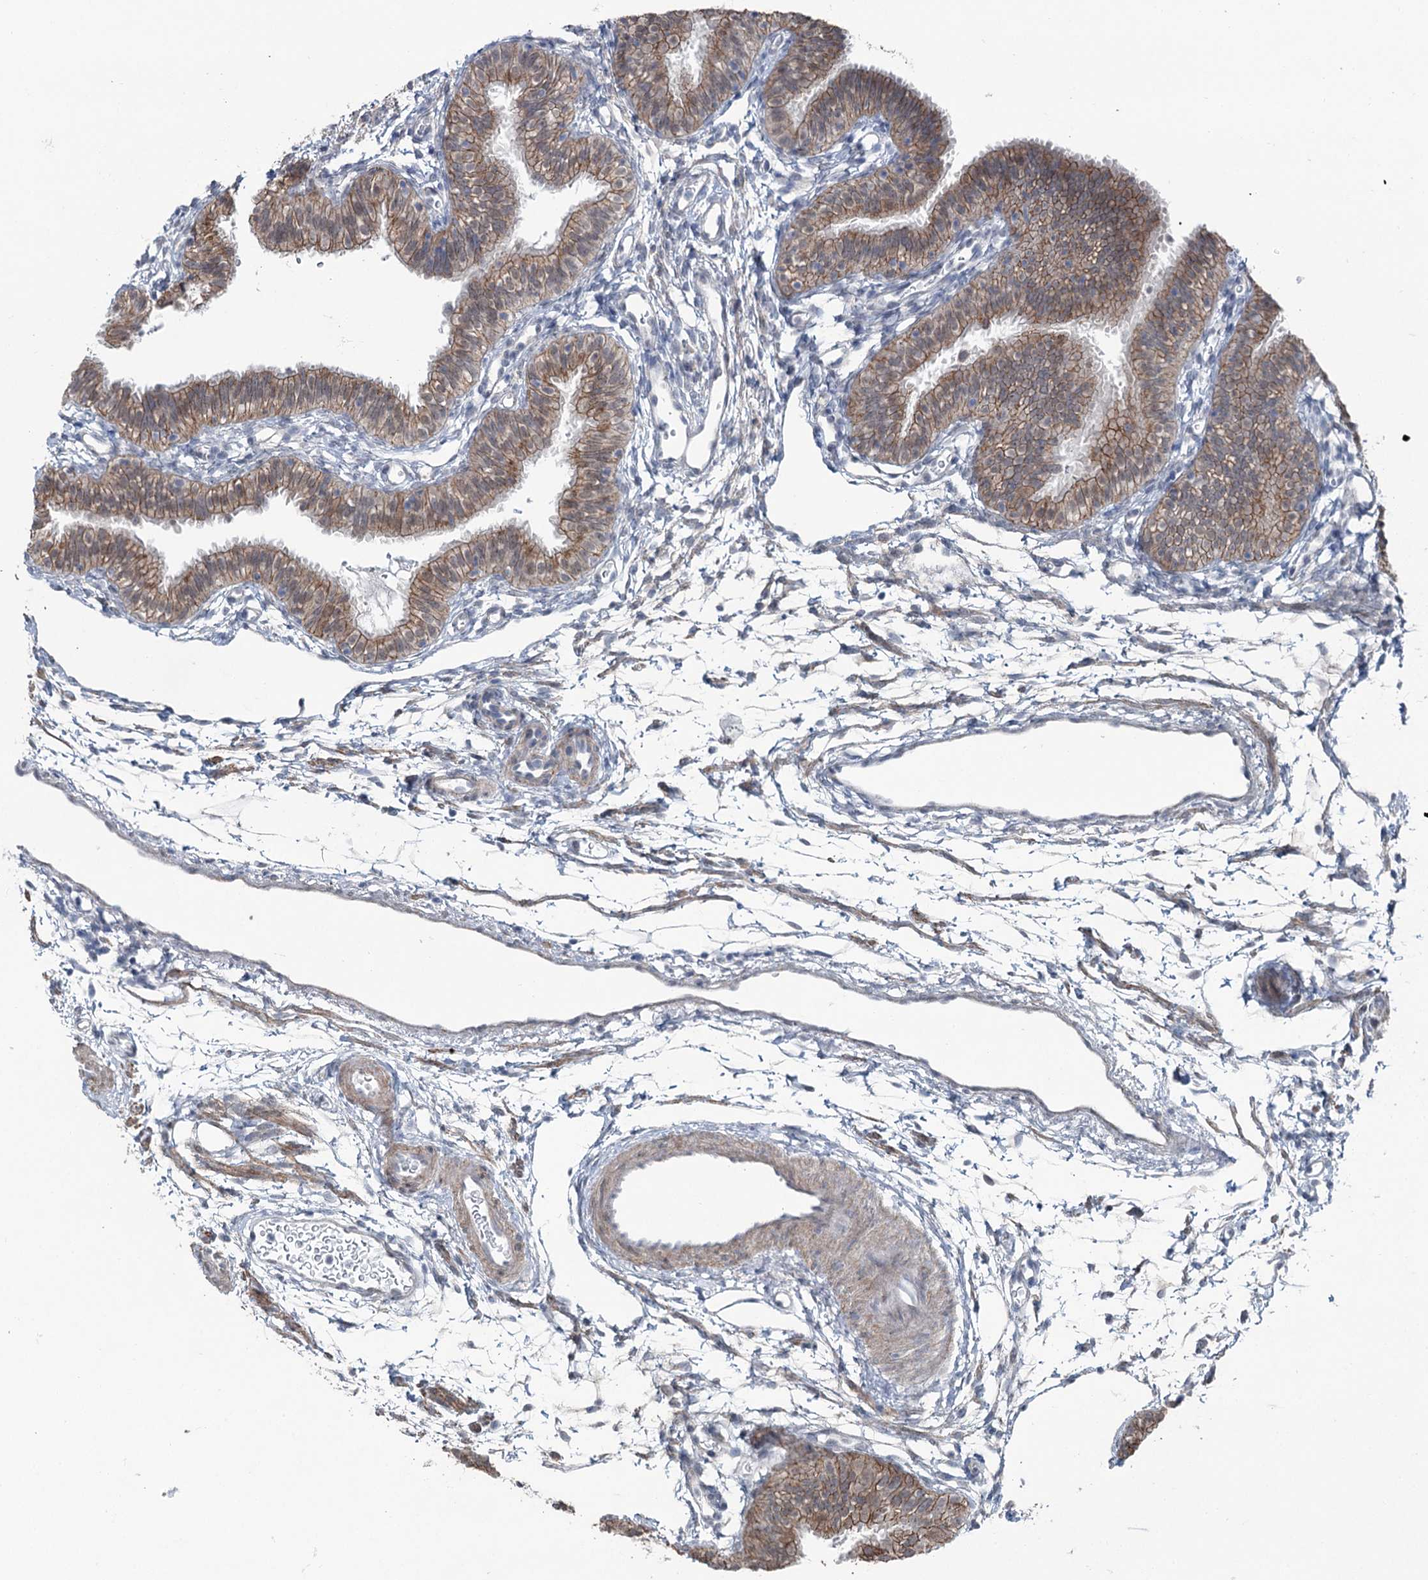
{"staining": {"intensity": "strong", "quantity": "25%-75%", "location": "cytoplasmic/membranous"}, "tissue": "fallopian tube", "cell_type": "Glandular cells", "image_type": "normal", "snomed": [{"axis": "morphology", "description": "Normal tissue, NOS"}, {"axis": "topography", "description": "Fallopian tube"}], "caption": "IHC photomicrograph of unremarkable human fallopian tube stained for a protein (brown), which reveals high levels of strong cytoplasmic/membranous positivity in approximately 25%-75% of glandular cells.", "gene": "FAM120B", "patient": {"sex": "female", "age": 35}}